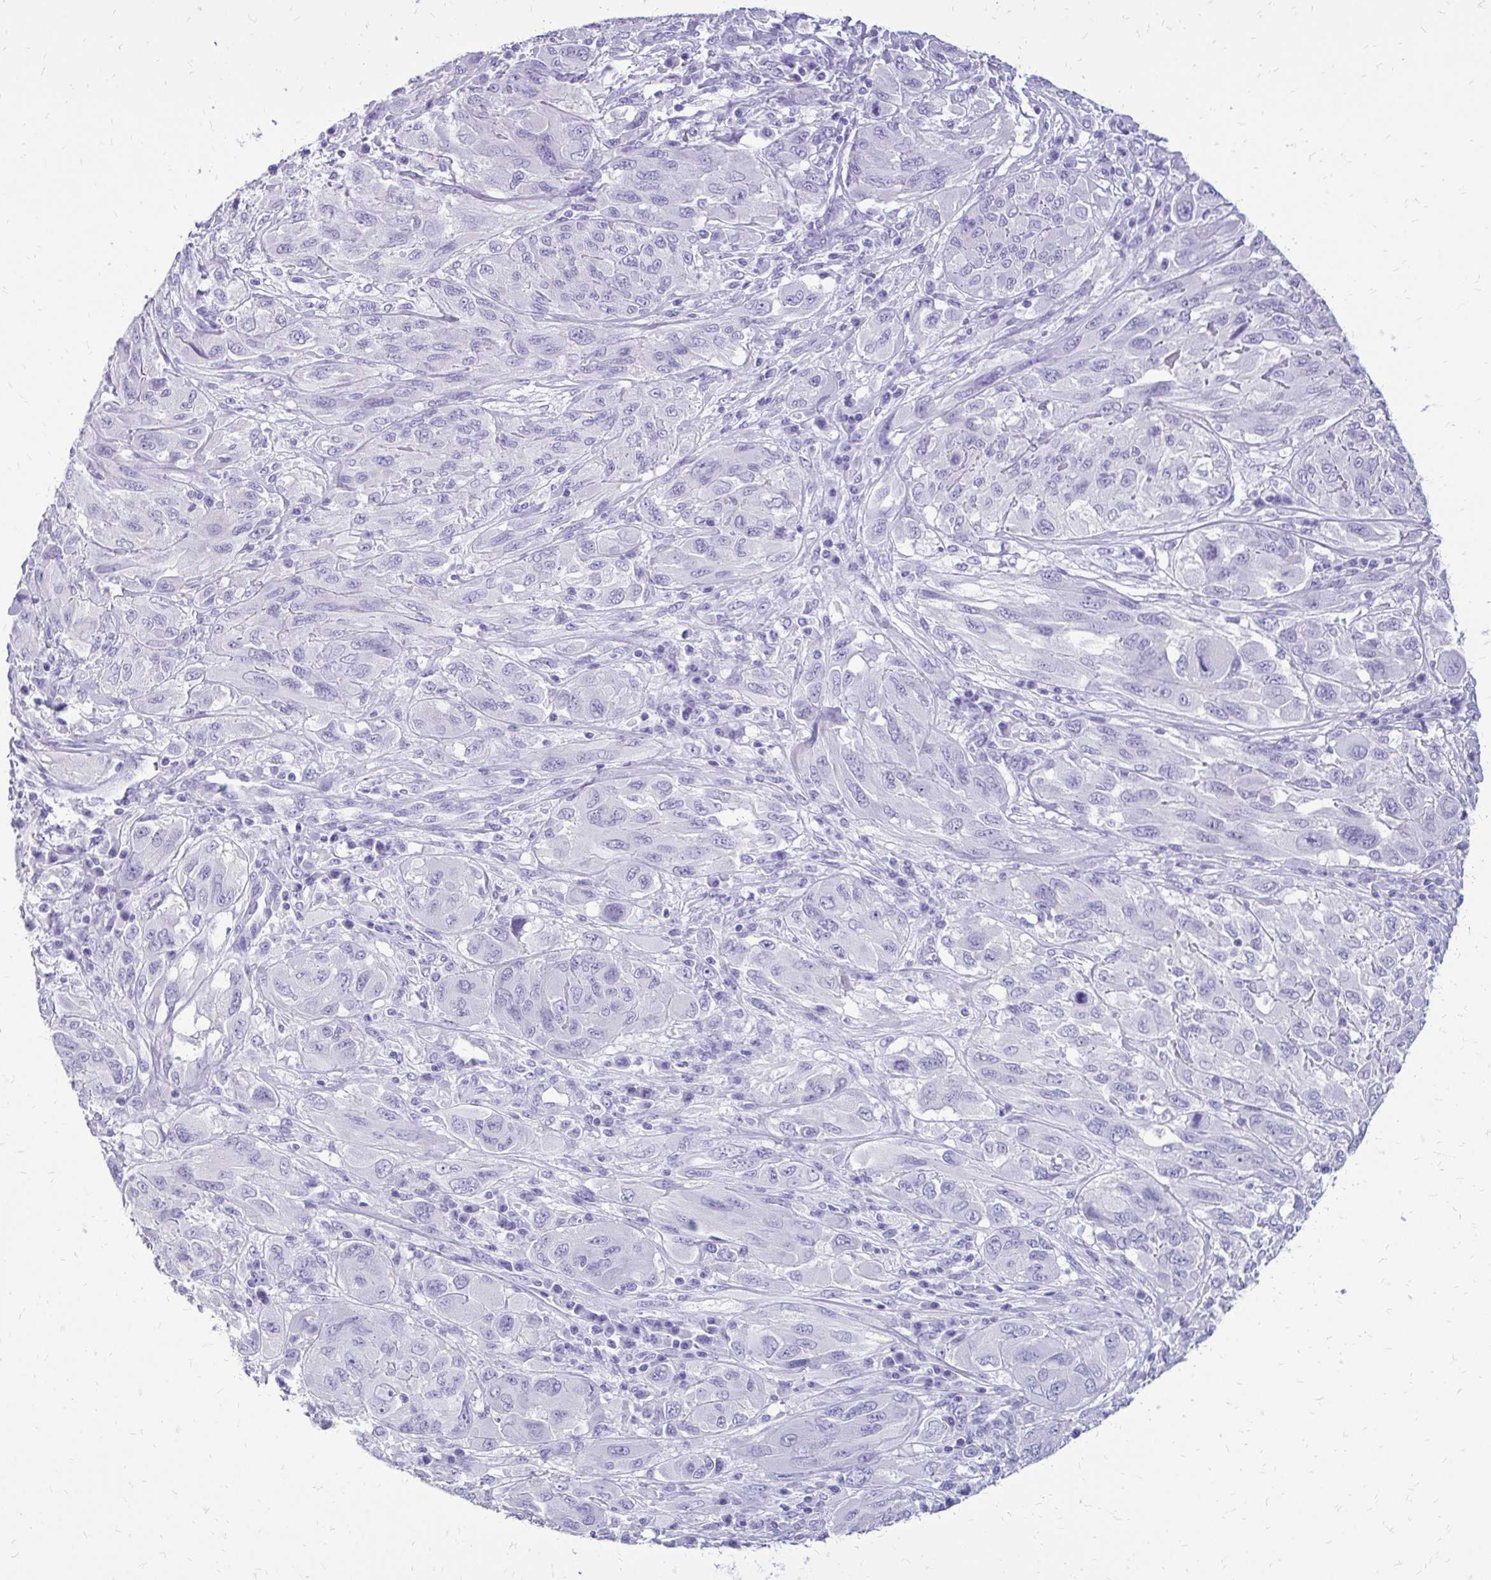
{"staining": {"intensity": "negative", "quantity": "none", "location": "none"}, "tissue": "melanoma", "cell_type": "Tumor cells", "image_type": "cancer", "snomed": [{"axis": "morphology", "description": "Malignant melanoma, NOS"}, {"axis": "topography", "description": "Skin"}], "caption": "The photomicrograph reveals no staining of tumor cells in malignant melanoma. (Brightfield microscopy of DAB (3,3'-diaminobenzidine) immunohistochemistry (IHC) at high magnification).", "gene": "SLC32A1", "patient": {"sex": "female", "age": 91}}